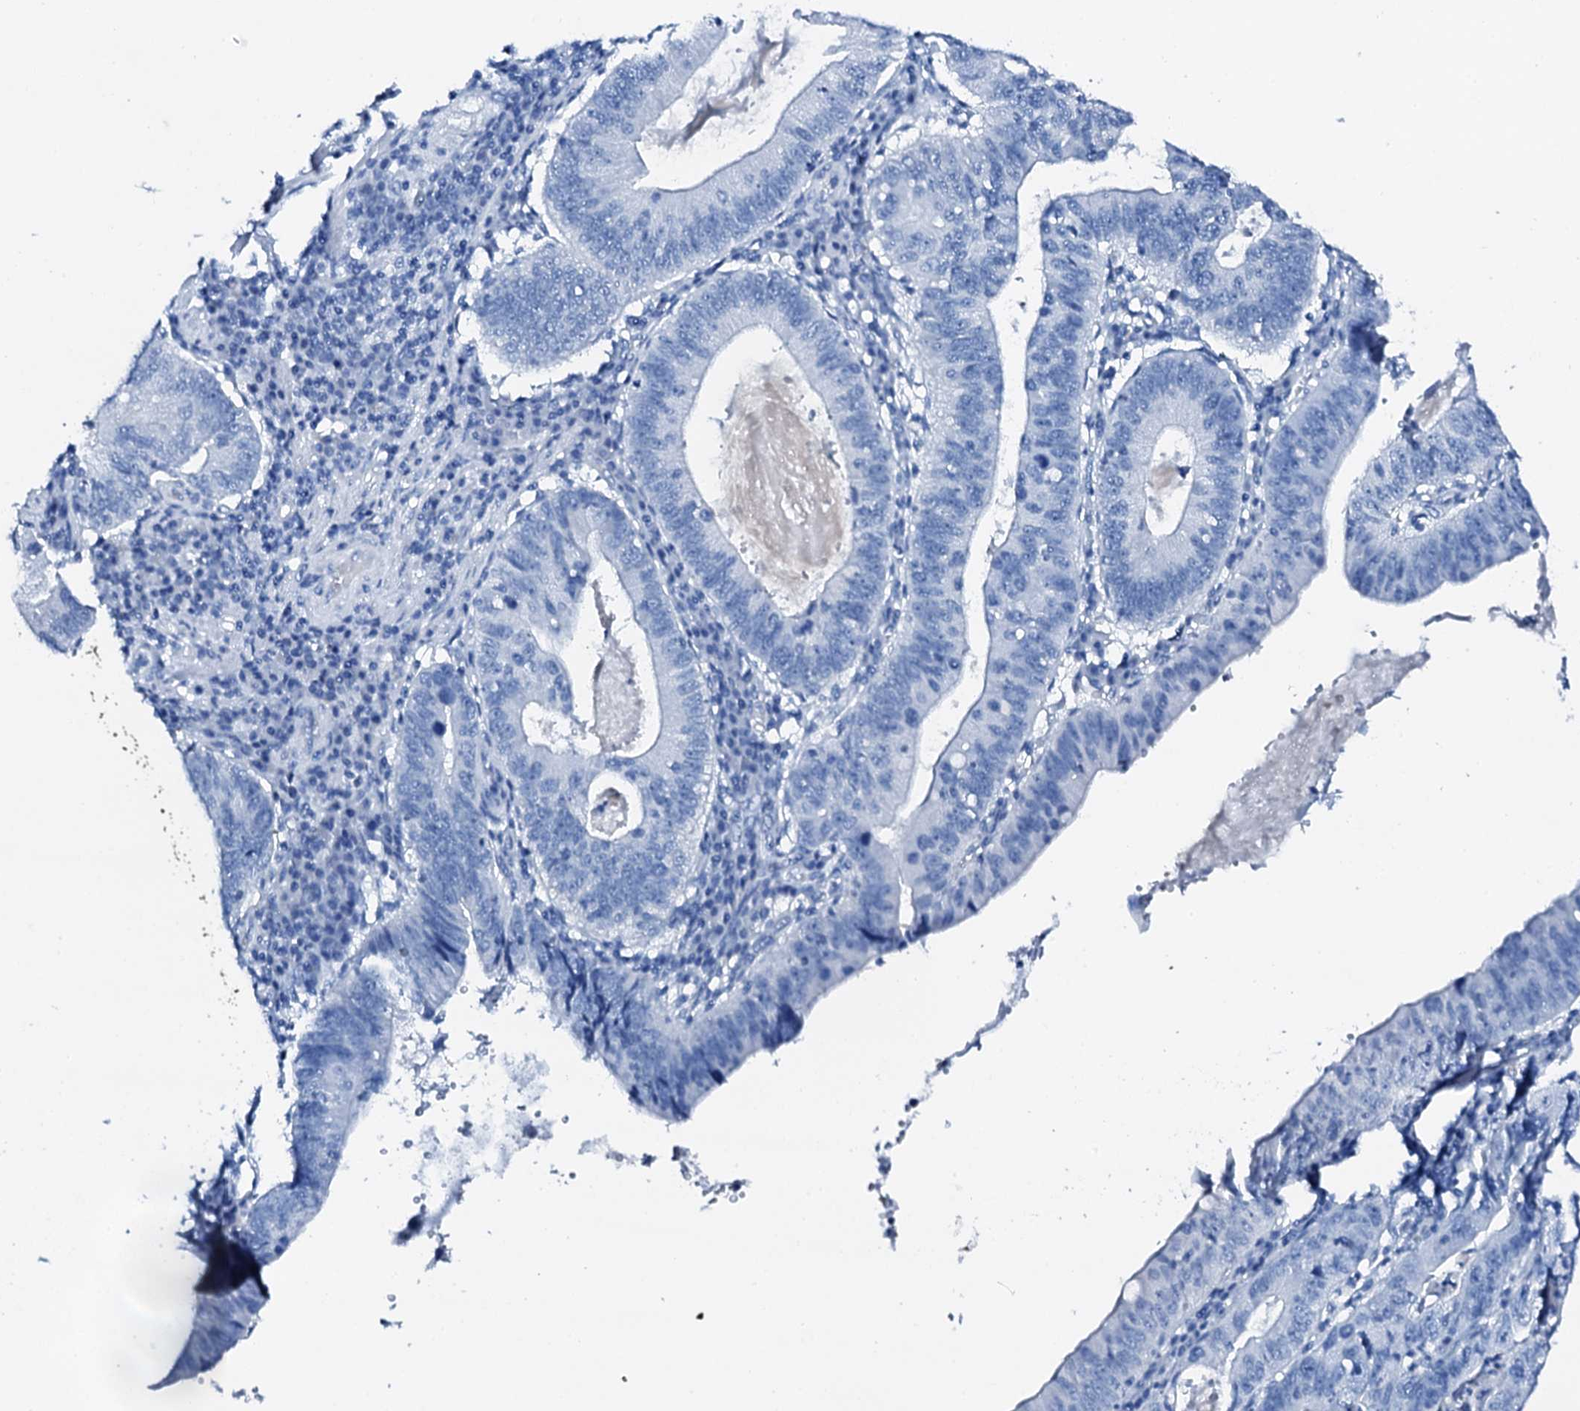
{"staining": {"intensity": "negative", "quantity": "none", "location": "none"}, "tissue": "stomach cancer", "cell_type": "Tumor cells", "image_type": "cancer", "snomed": [{"axis": "morphology", "description": "Adenocarcinoma, NOS"}, {"axis": "topography", "description": "Stomach"}], "caption": "Tumor cells show no significant staining in adenocarcinoma (stomach).", "gene": "PTH", "patient": {"sex": "male", "age": 59}}